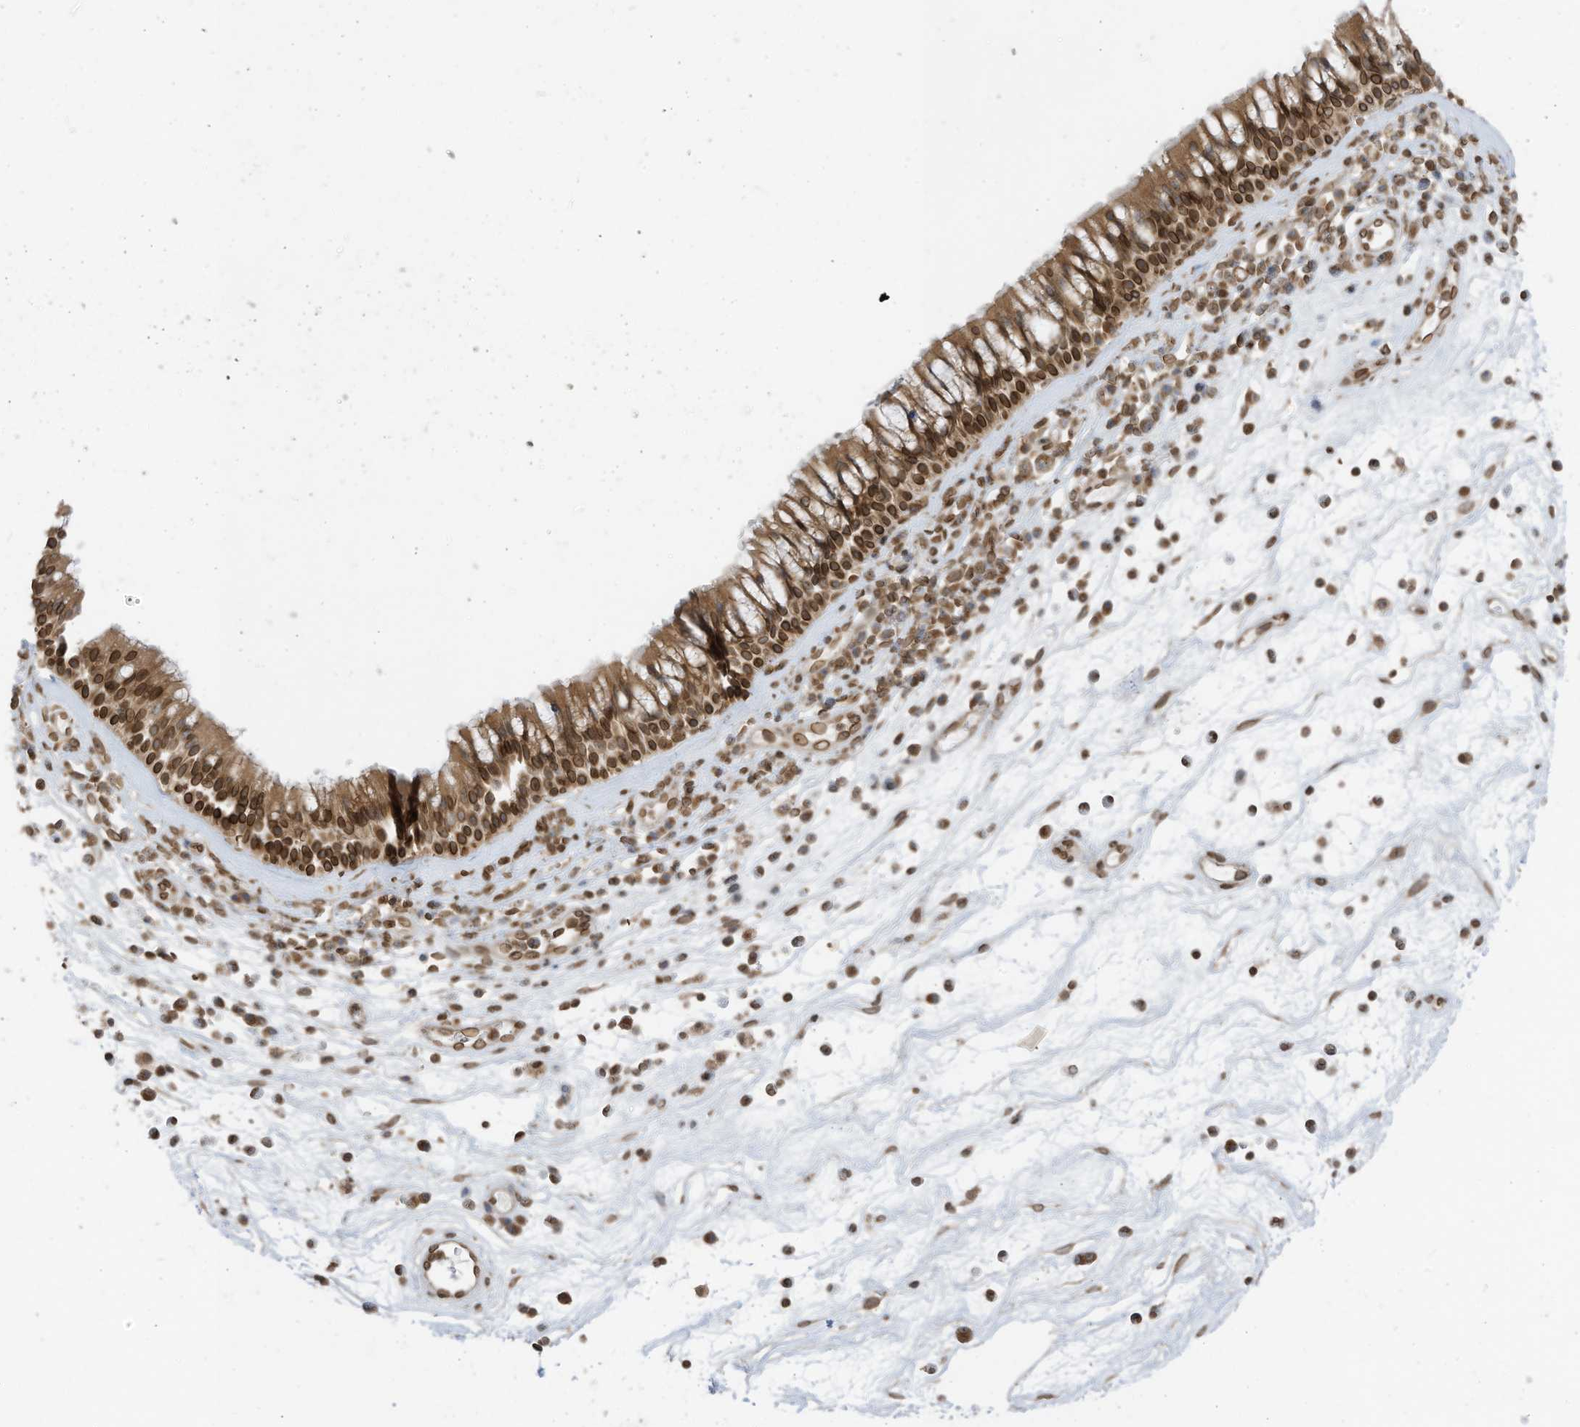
{"staining": {"intensity": "moderate", "quantity": ">75%", "location": "cytoplasmic/membranous,nuclear"}, "tissue": "nasopharynx", "cell_type": "Respiratory epithelial cells", "image_type": "normal", "snomed": [{"axis": "morphology", "description": "Normal tissue, NOS"}, {"axis": "morphology", "description": "Inflammation, NOS"}, {"axis": "morphology", "description": "Malignant melanoma, Metastatic site"}, {"axis": "topography", "description": "Nasopharynx"}], "caption": "High-magnification brightfield microscopy of normal nasopharynx stained with DAB (3,3'-diaminobenzidine) (brown) and counterstained with hematoxylin (blue). respiratory epithelial cells exhibit moderate cytoplasmic/membranous,nuclear positivity is identified in about>75% of cells. The staining is performed using DAB (3,3'-diaminobenzidine) brown chromogen to label protein expression. The nuclei are counter-stained blue using hematoxylin.", "gene": "RABL3", "patient": {"sex": "male", "age": 70}}